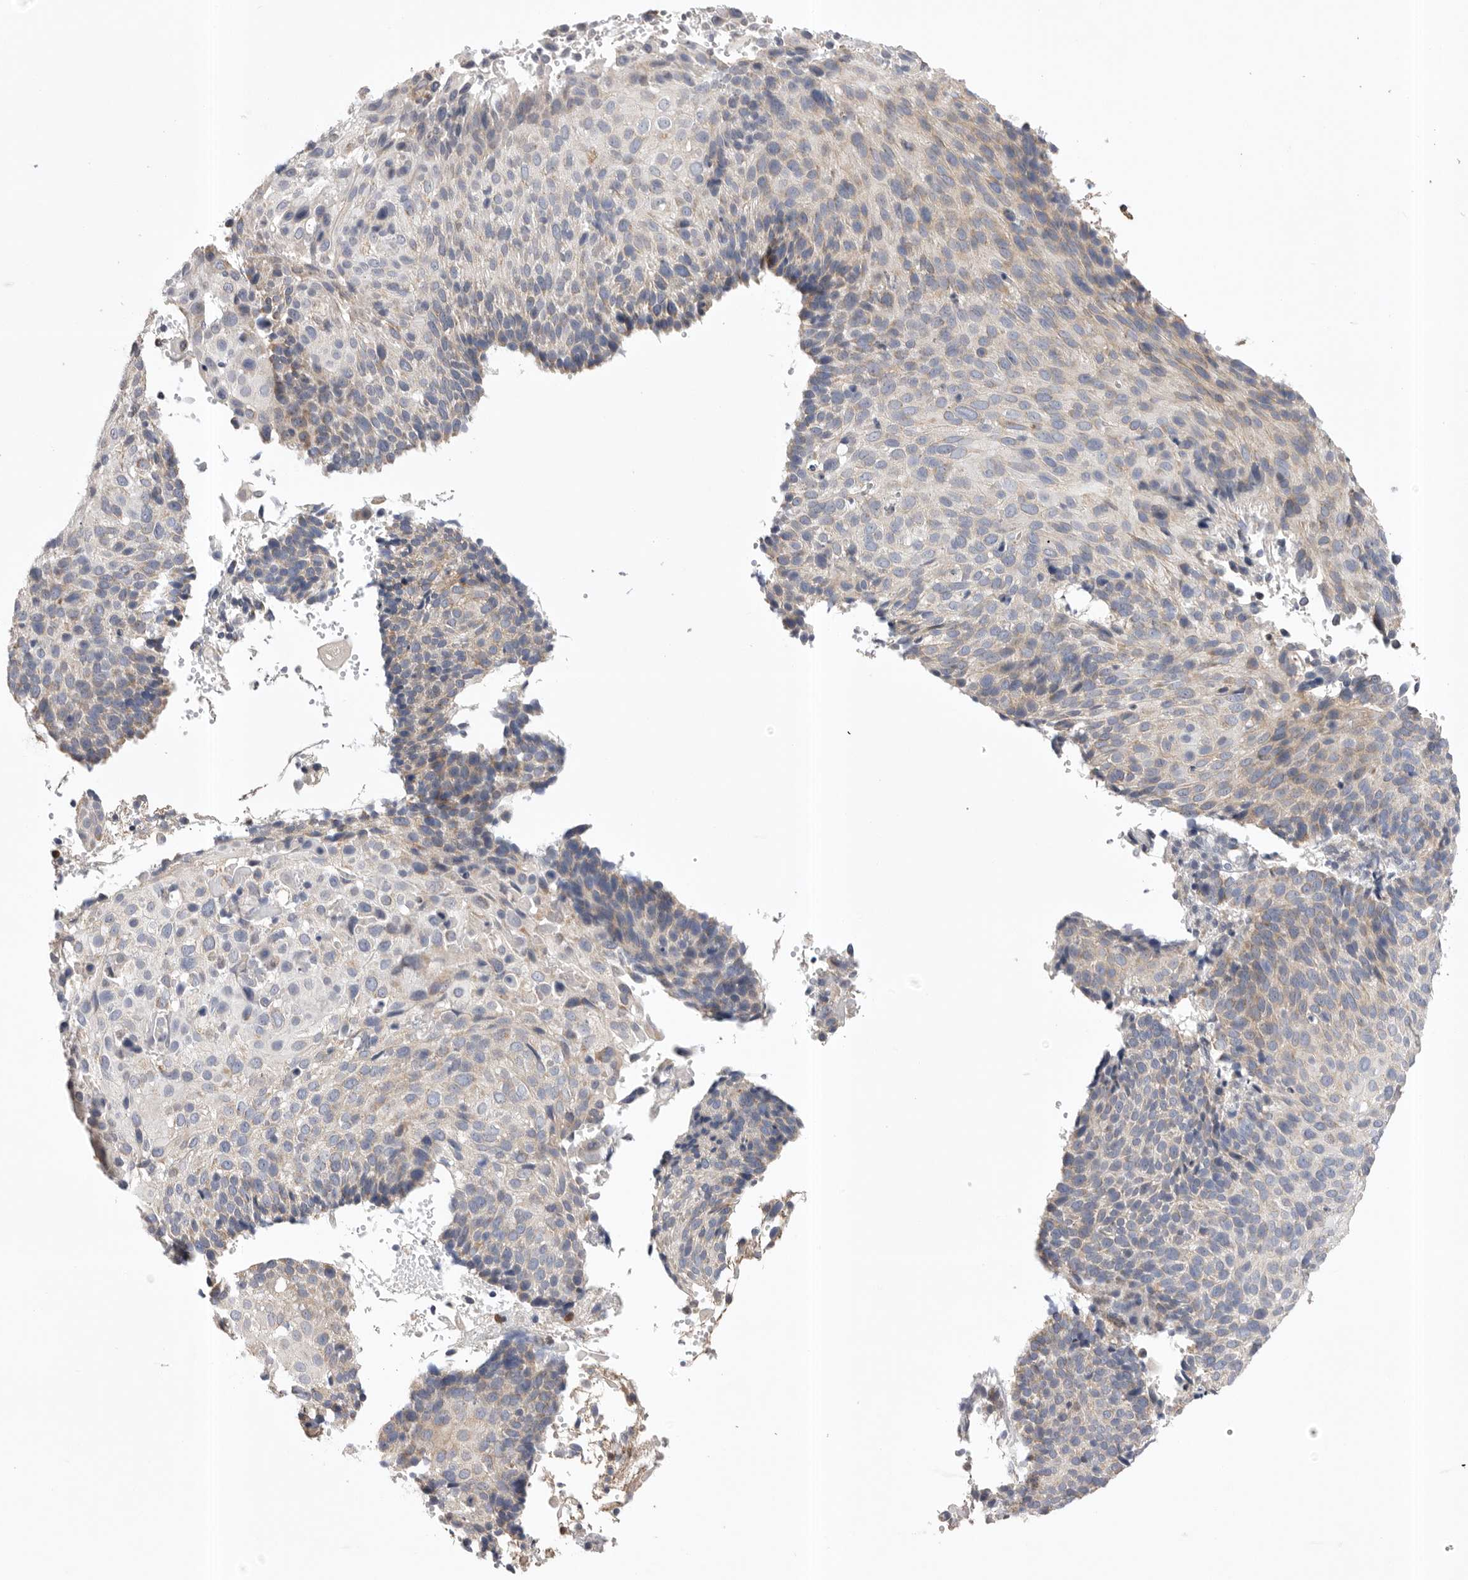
{"staining": {"intensity": "weak", "quantity": "<25%", "location": "cytoplasmic/membranous"}, "tissue": "cervical cancer", "cell_type": "Tumor cells", "image_type": "cancer", "snomed": [{"axis": "morphology", "description": "Squamous cell carcinoma, NOS"}, {"axis": "topography", "description": "Cervix"}], "caption": "Immunohistochemistry (IHC) image of neoplastic tissue: human cervical cancer stained with DAB displays no significant protein staining in tumor cells.", "gene": "CCDC126", "patient": {"sex": "female", "age": 74}}